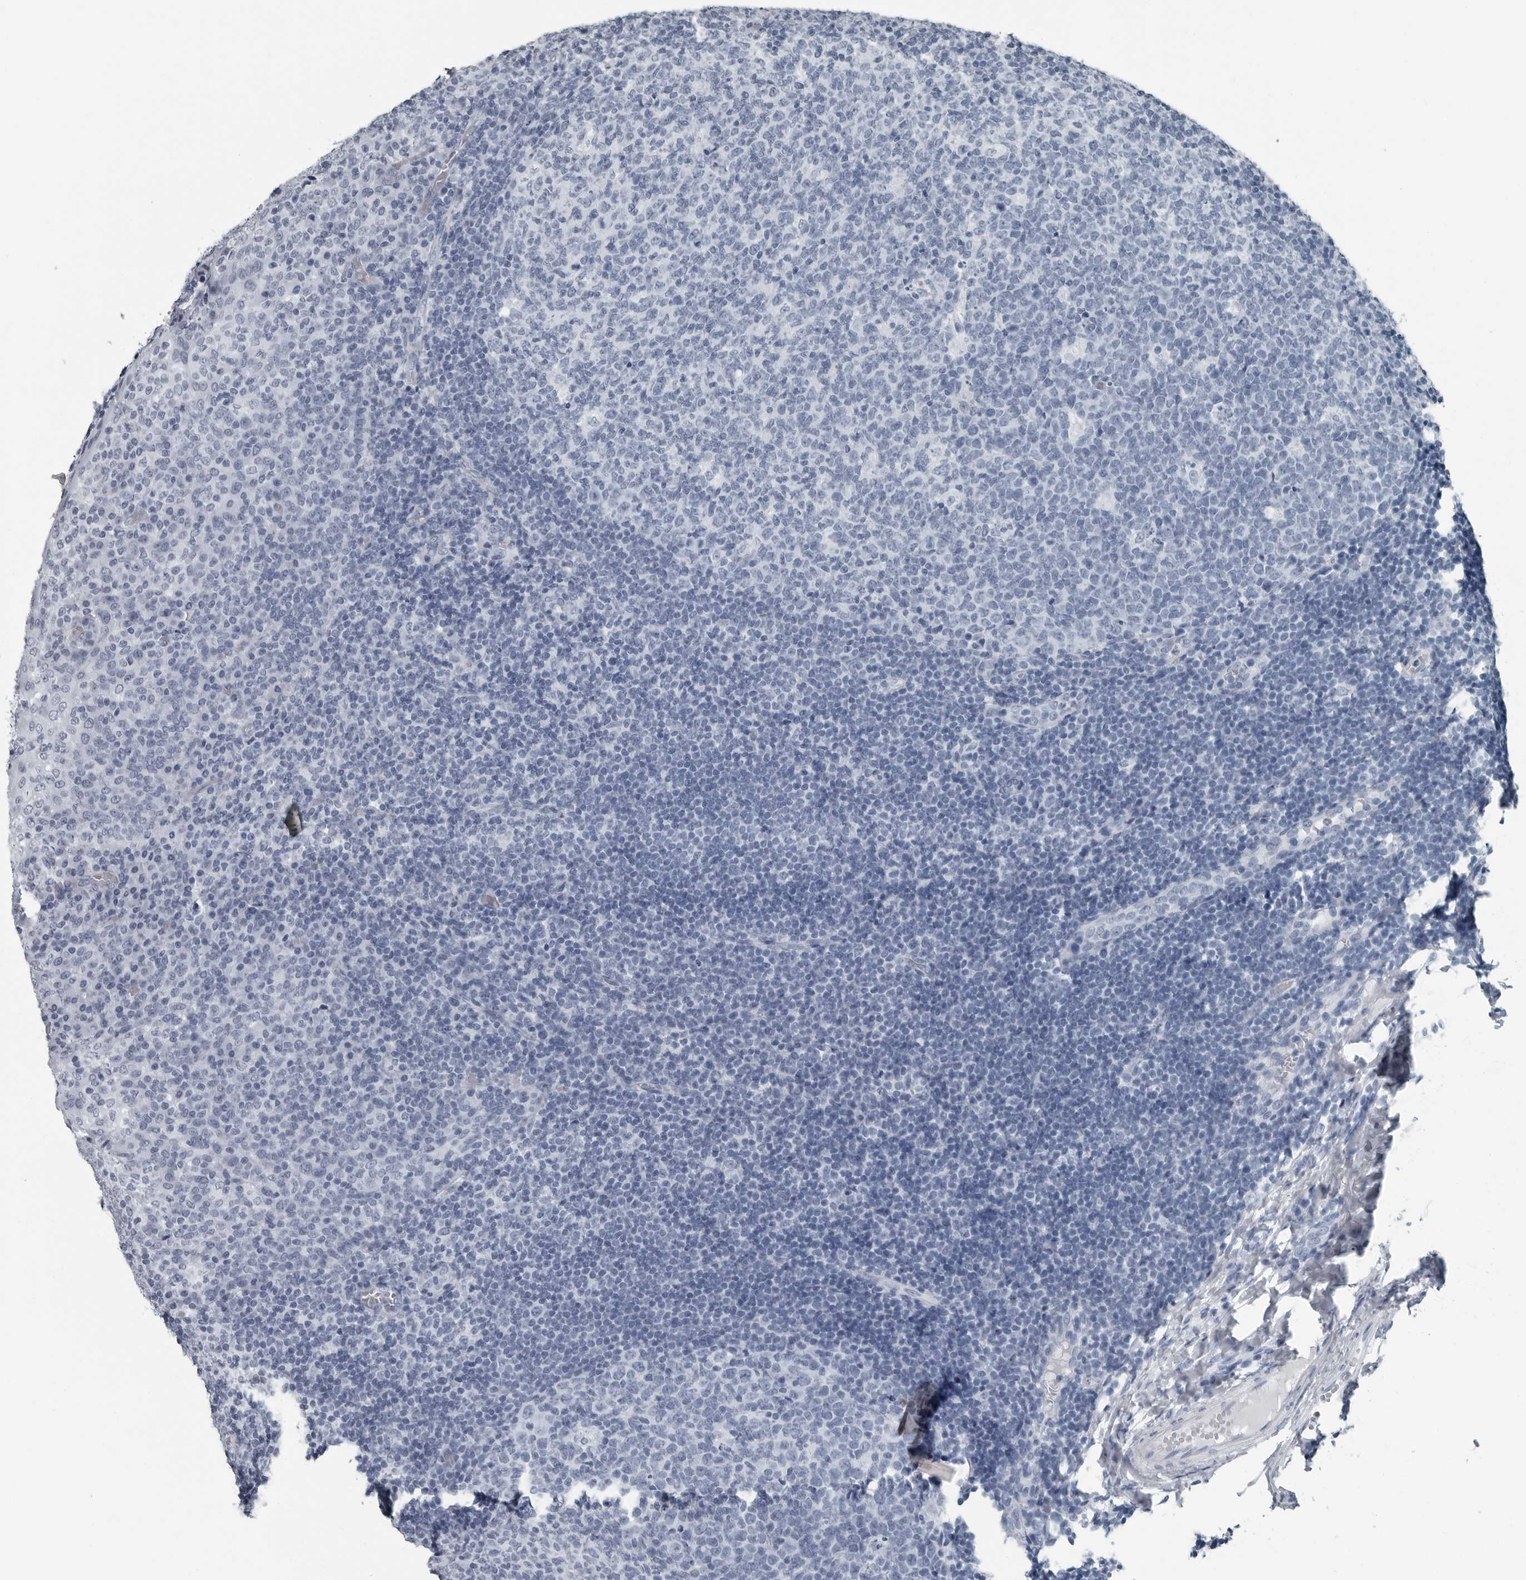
{"staining": {"intensity": "negative", "quantity": "none", "location": "none"}, "tissue": "tonsil", "cell_type": "Germinal center cells", "image_type": "normal", "snomed": [{"axis": "morphology", "description": "Normal tissue, NOS"}, {"axis": "topography", "description": "Tonsil"}], "caption": "Immunohistochemistry histopathology image of benign tonsil stained for a protein (brown), which displays no staining in germinal center cells. (Brightfield microscopy of DAB immunohistochemistry at high magnification).", "gene": "PRSS1", "patient": {"sex": "female", "age": 19}}